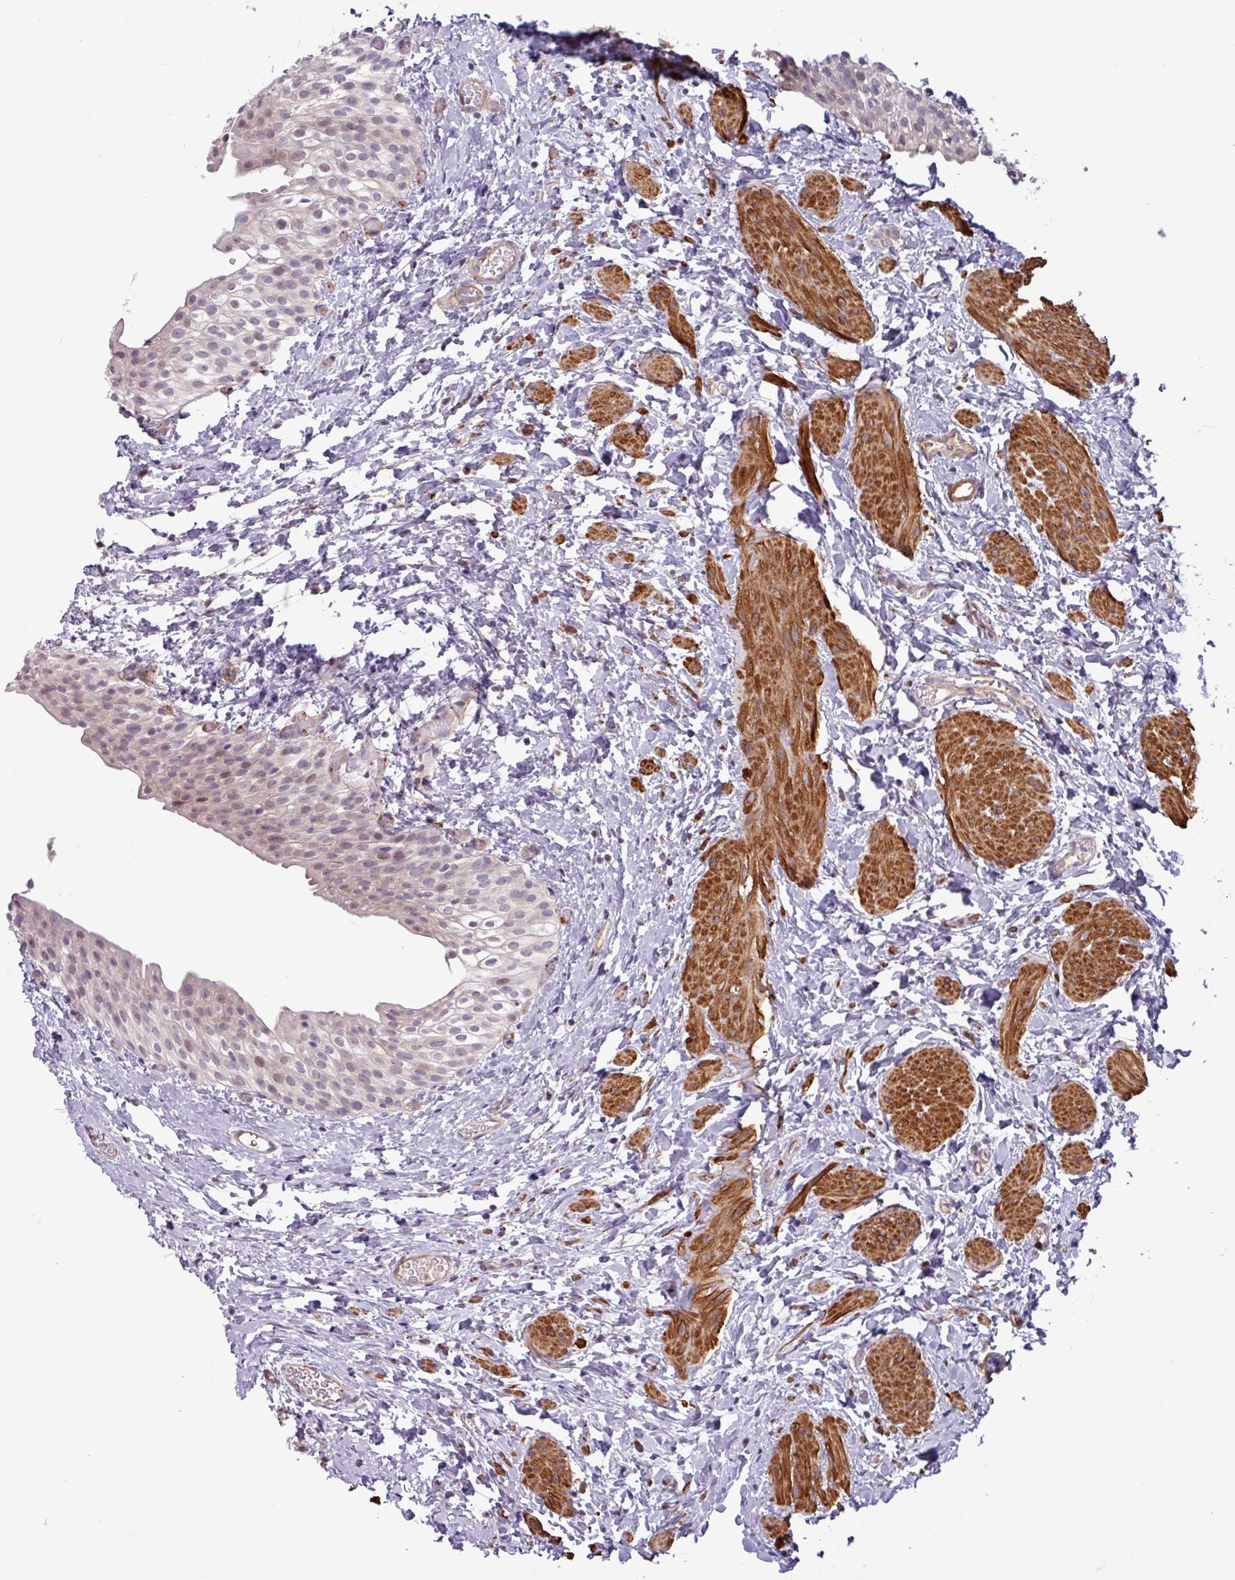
{"staining": {"intensity": "weak", "quantity": "25%-75%", "location": "nuclear"}, "tissue": "urinary bladder", "cell_type": "Urothelial cells", "image_type": "normal", "snomed": [{"axis": "morphology", "description": "Normal tissue, NOS"}, {"axis": "topography", "description": "Urinary bladder"}], "caption": "A brown stain labels weak nuclear expression of a protein in urothelial cells of normal urinary bladder. The protein is shown in brown color, while the nuclei are stained blue.", "gene": "PCED1A", "patient": {"sex": "male", "age": 1}}